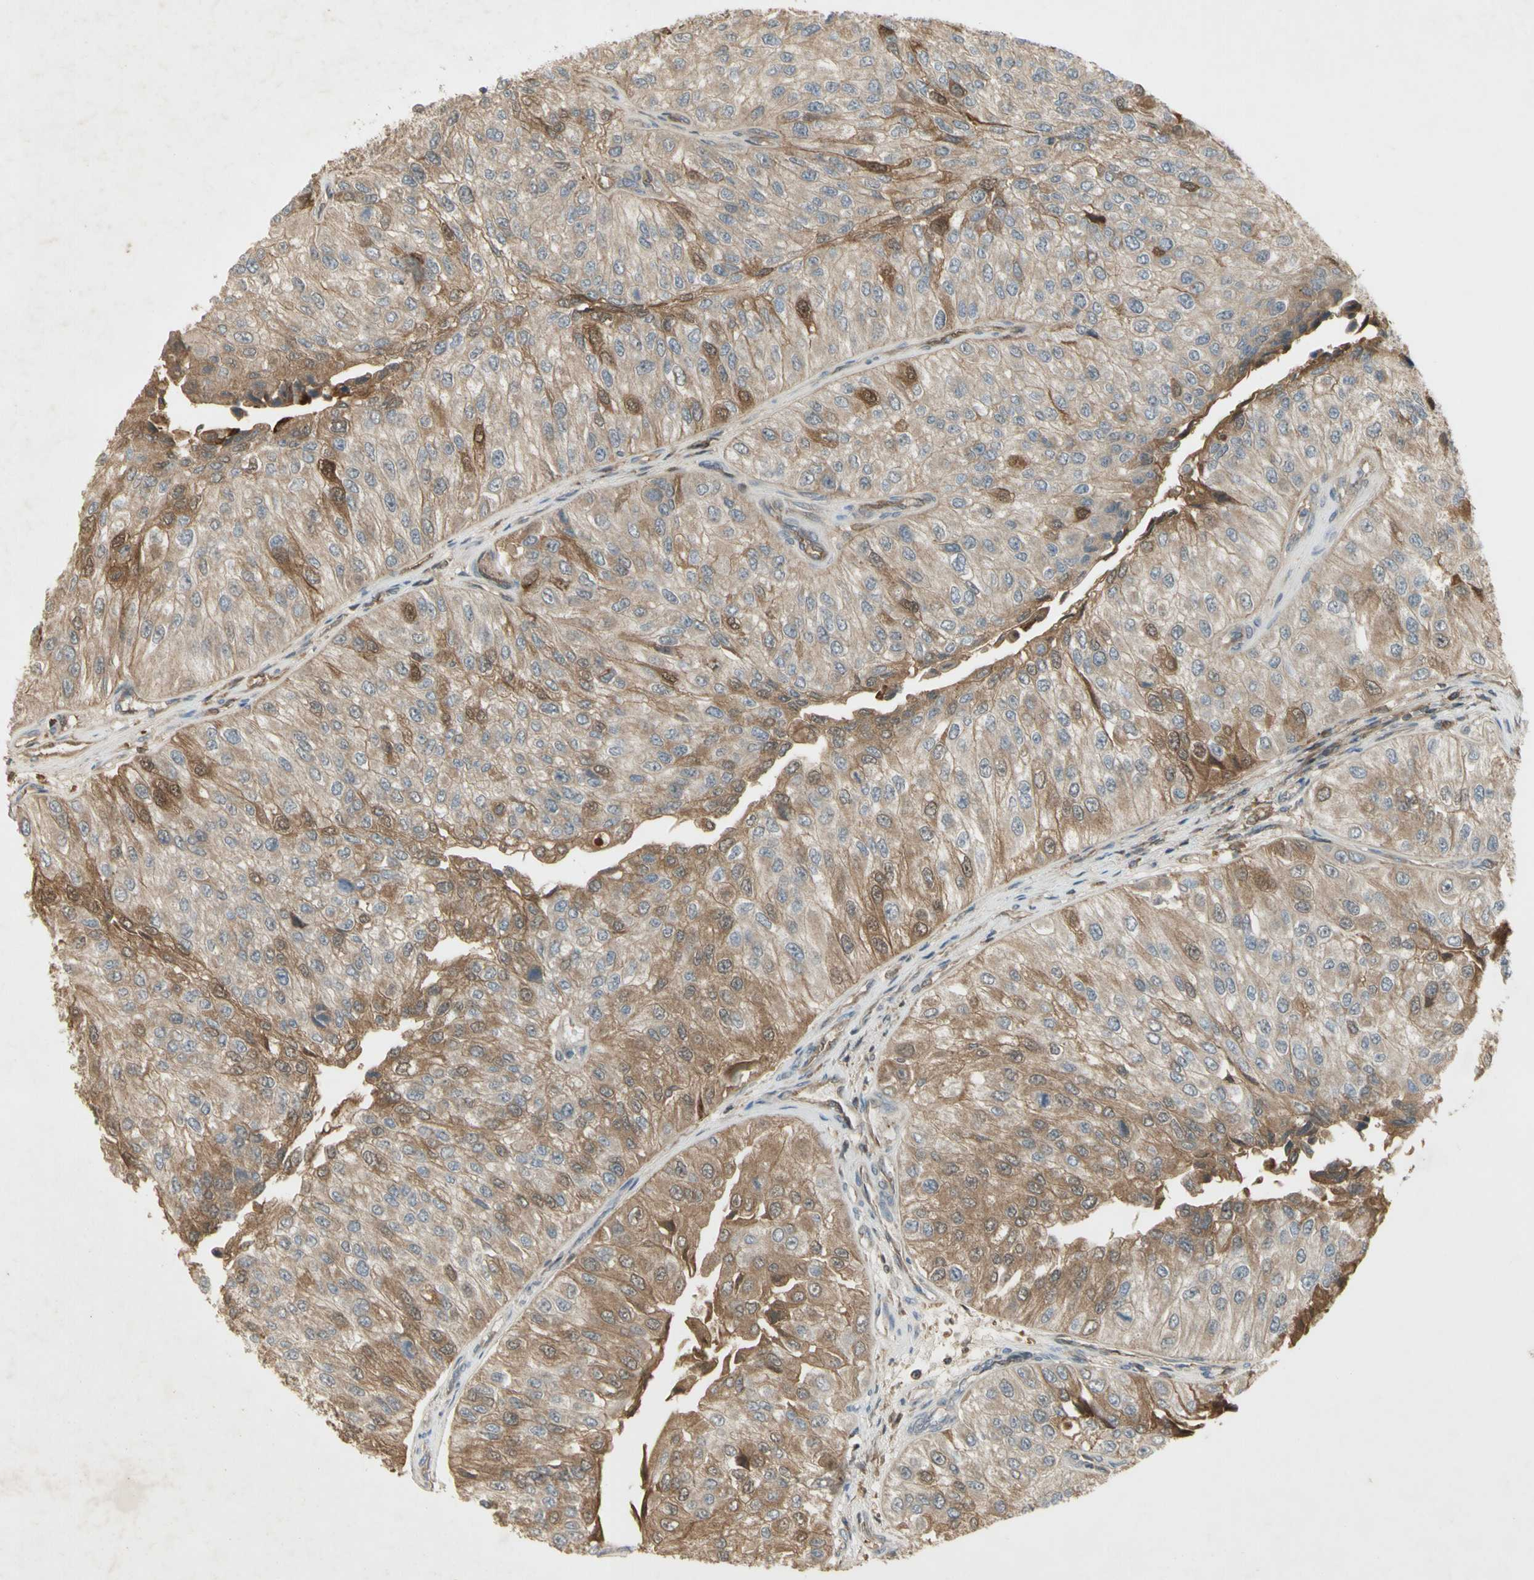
{"staining": {"intensity": "moderate", "quantity": "<25%", "location": "cytoplasmic/membranous,nuclear"}, "tissue": "urothelial cancer", "cell_type": "Tumor cells", "image_type": "cancer", "snomed": [{"axis": "morphology", "description": "Urothelial carcinoma, High grade"}, {"axis": "topography", "description": "Kidney"}, {"axis": "topography", "description": "Urinary bladder"}], "caption": "Human high-grade urothelial carcinoma stained with a brown dye displays moderate cytoplasmic/membranous and nuclear positive expression in approximately <25% of tumor cells.", "gene": "NRG4", "patient": {"sex": "male", "age": 77}}